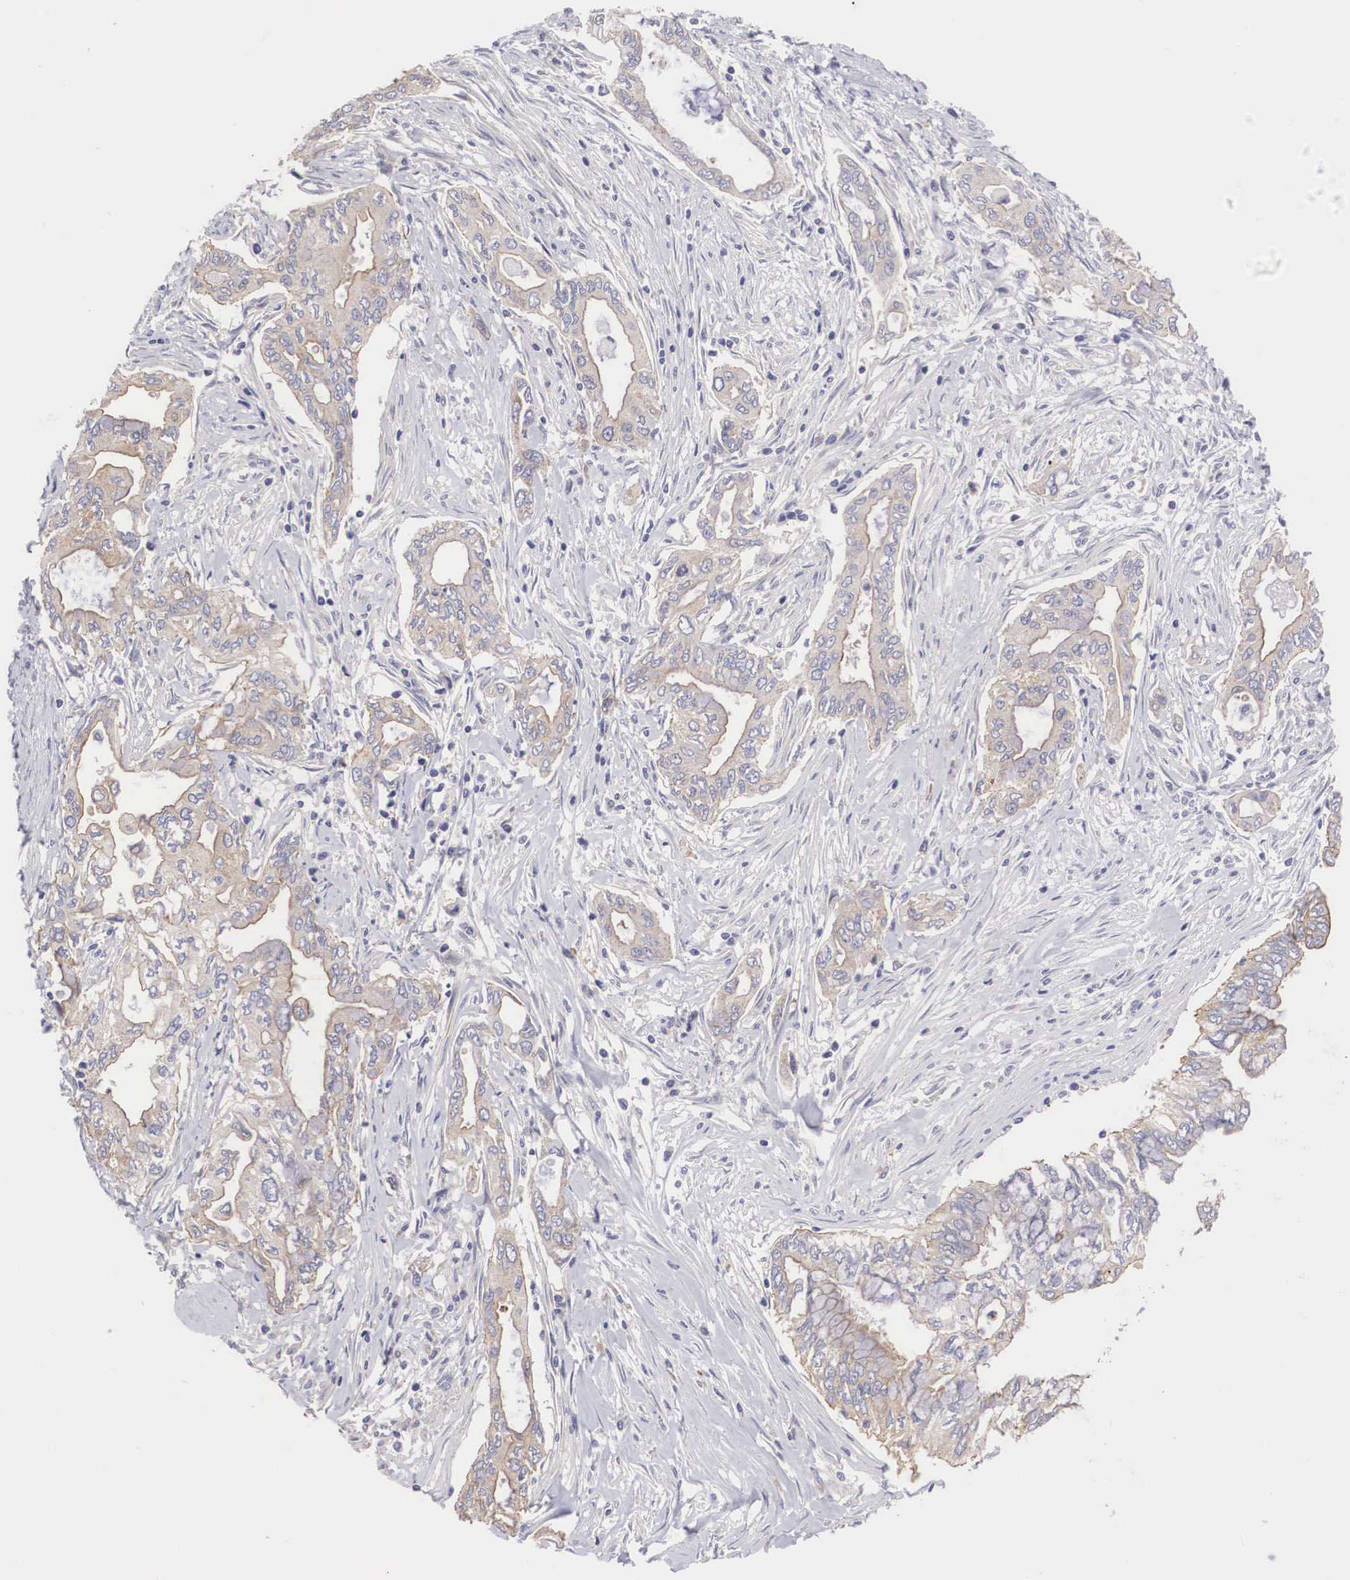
{"staining": {"intensity": "weak", "quantity": "25%-75%", "location": "cytoplasmic/membranous"}, "tissue": "pancreatic cancer", "cell_type": "Tumor cells", "image_type": "cancer", "snomed": [{"axis": "morphology", "description": "Adenocarcinoma, NOS"}, {"axis": "topography", "description": "Pancreas"}], "caption": "Human pancreatic cancer stained for a protein (brown) demonstrates weak cytoplasmic/membranous positive expression in about 25%-75% of tumor cells.", "gene": "TXLNG", "patient": {"sex": "female", "age": 57}}